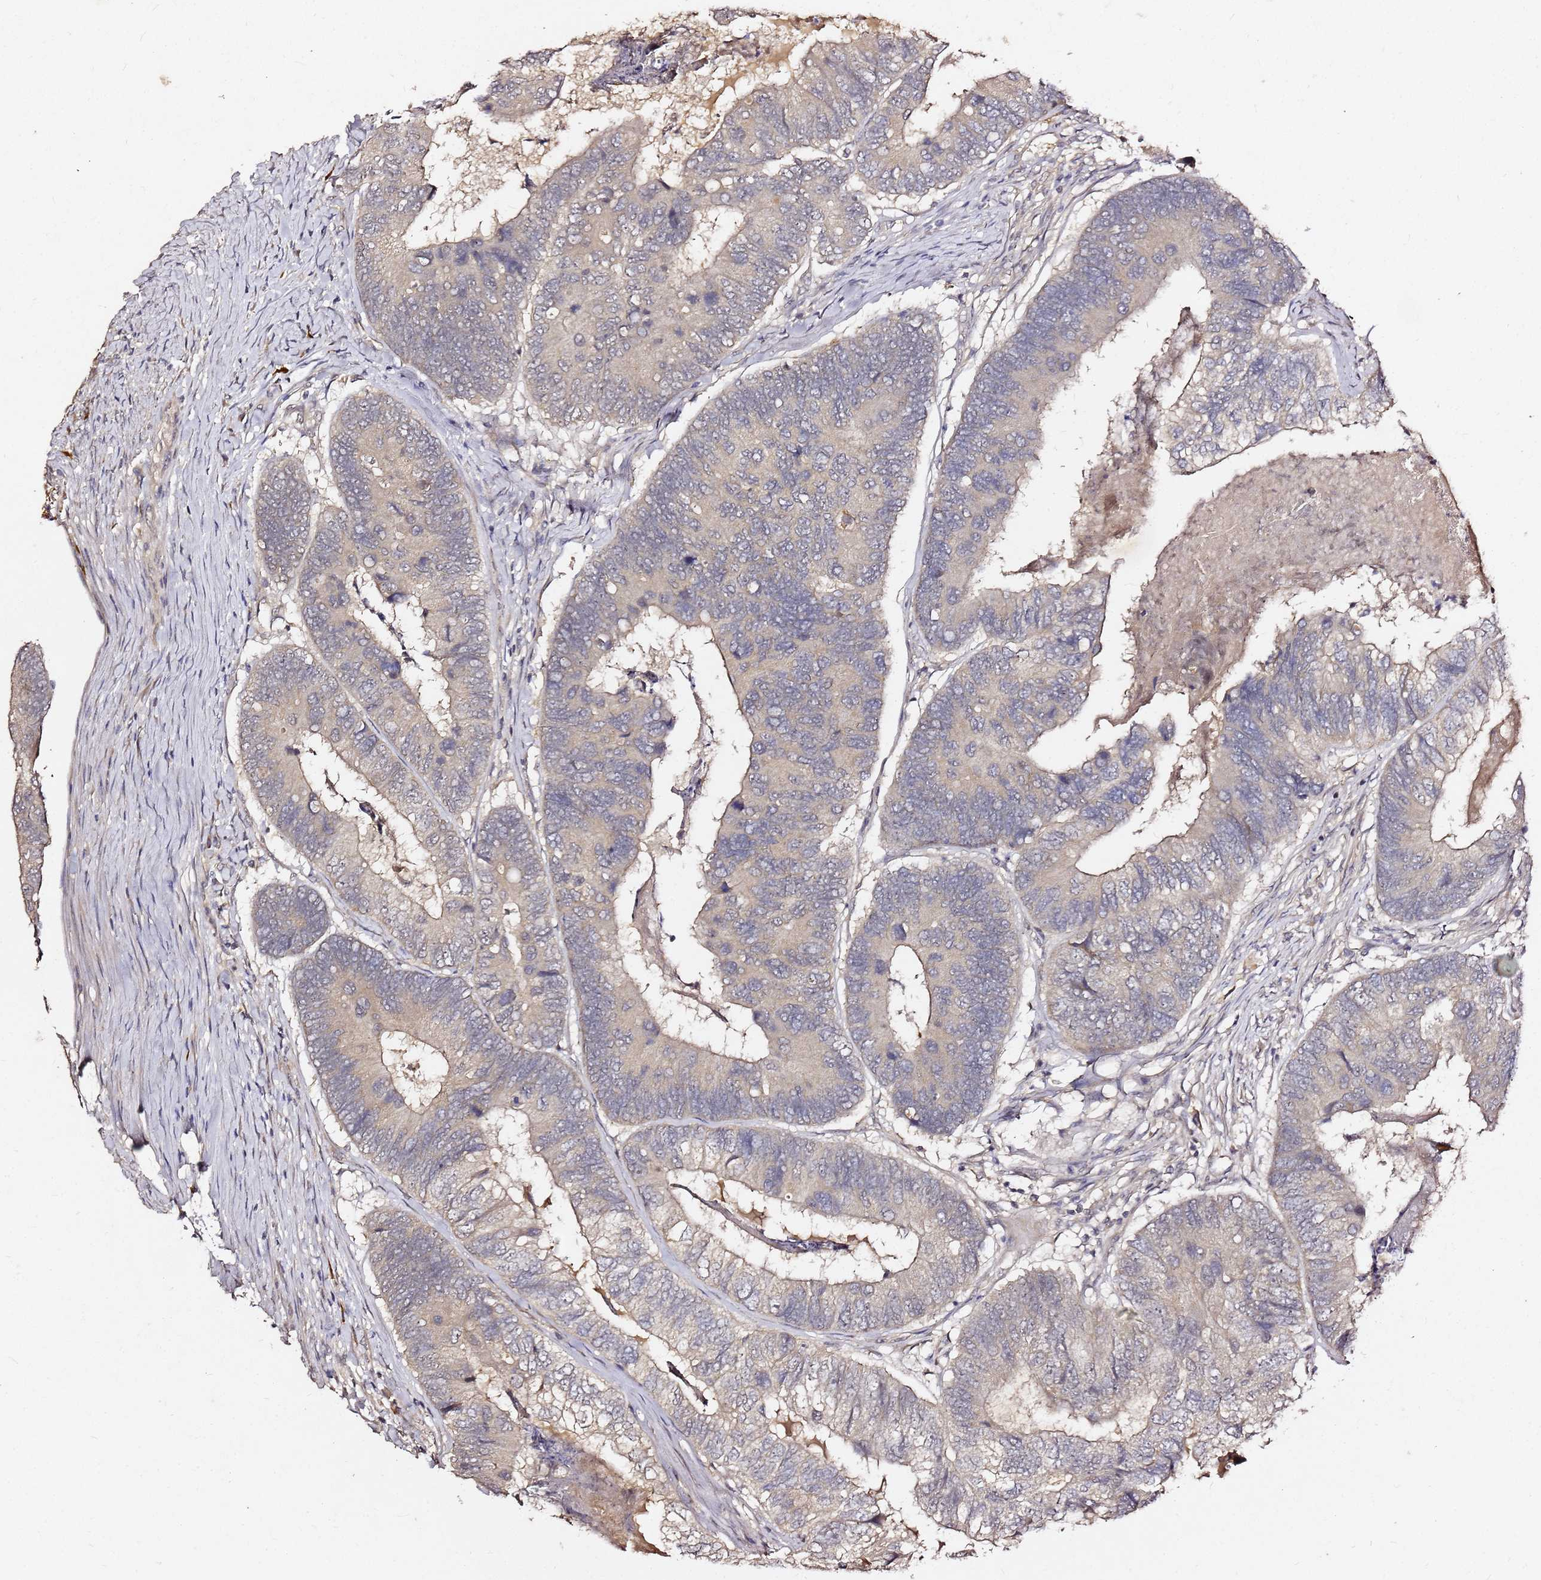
{"staining": {"intensity": "negative", "quantity": "none", "location": "none"}, "tissue": "colorectal cancer", "cell_type": "Tumor cells", "image_type": "cancer", "snomed": [{"axis": "morphology", "description": "Adenocarcinoma, NOS"}, {"axis": "topography", "description": "Colon"}], "caption": "A photomicrograph of human colorectal adenocarcinoma is negative for staining in tumor cells.", "gene": "C6orf136", "patient": {"sex": "female", "age": 67}}